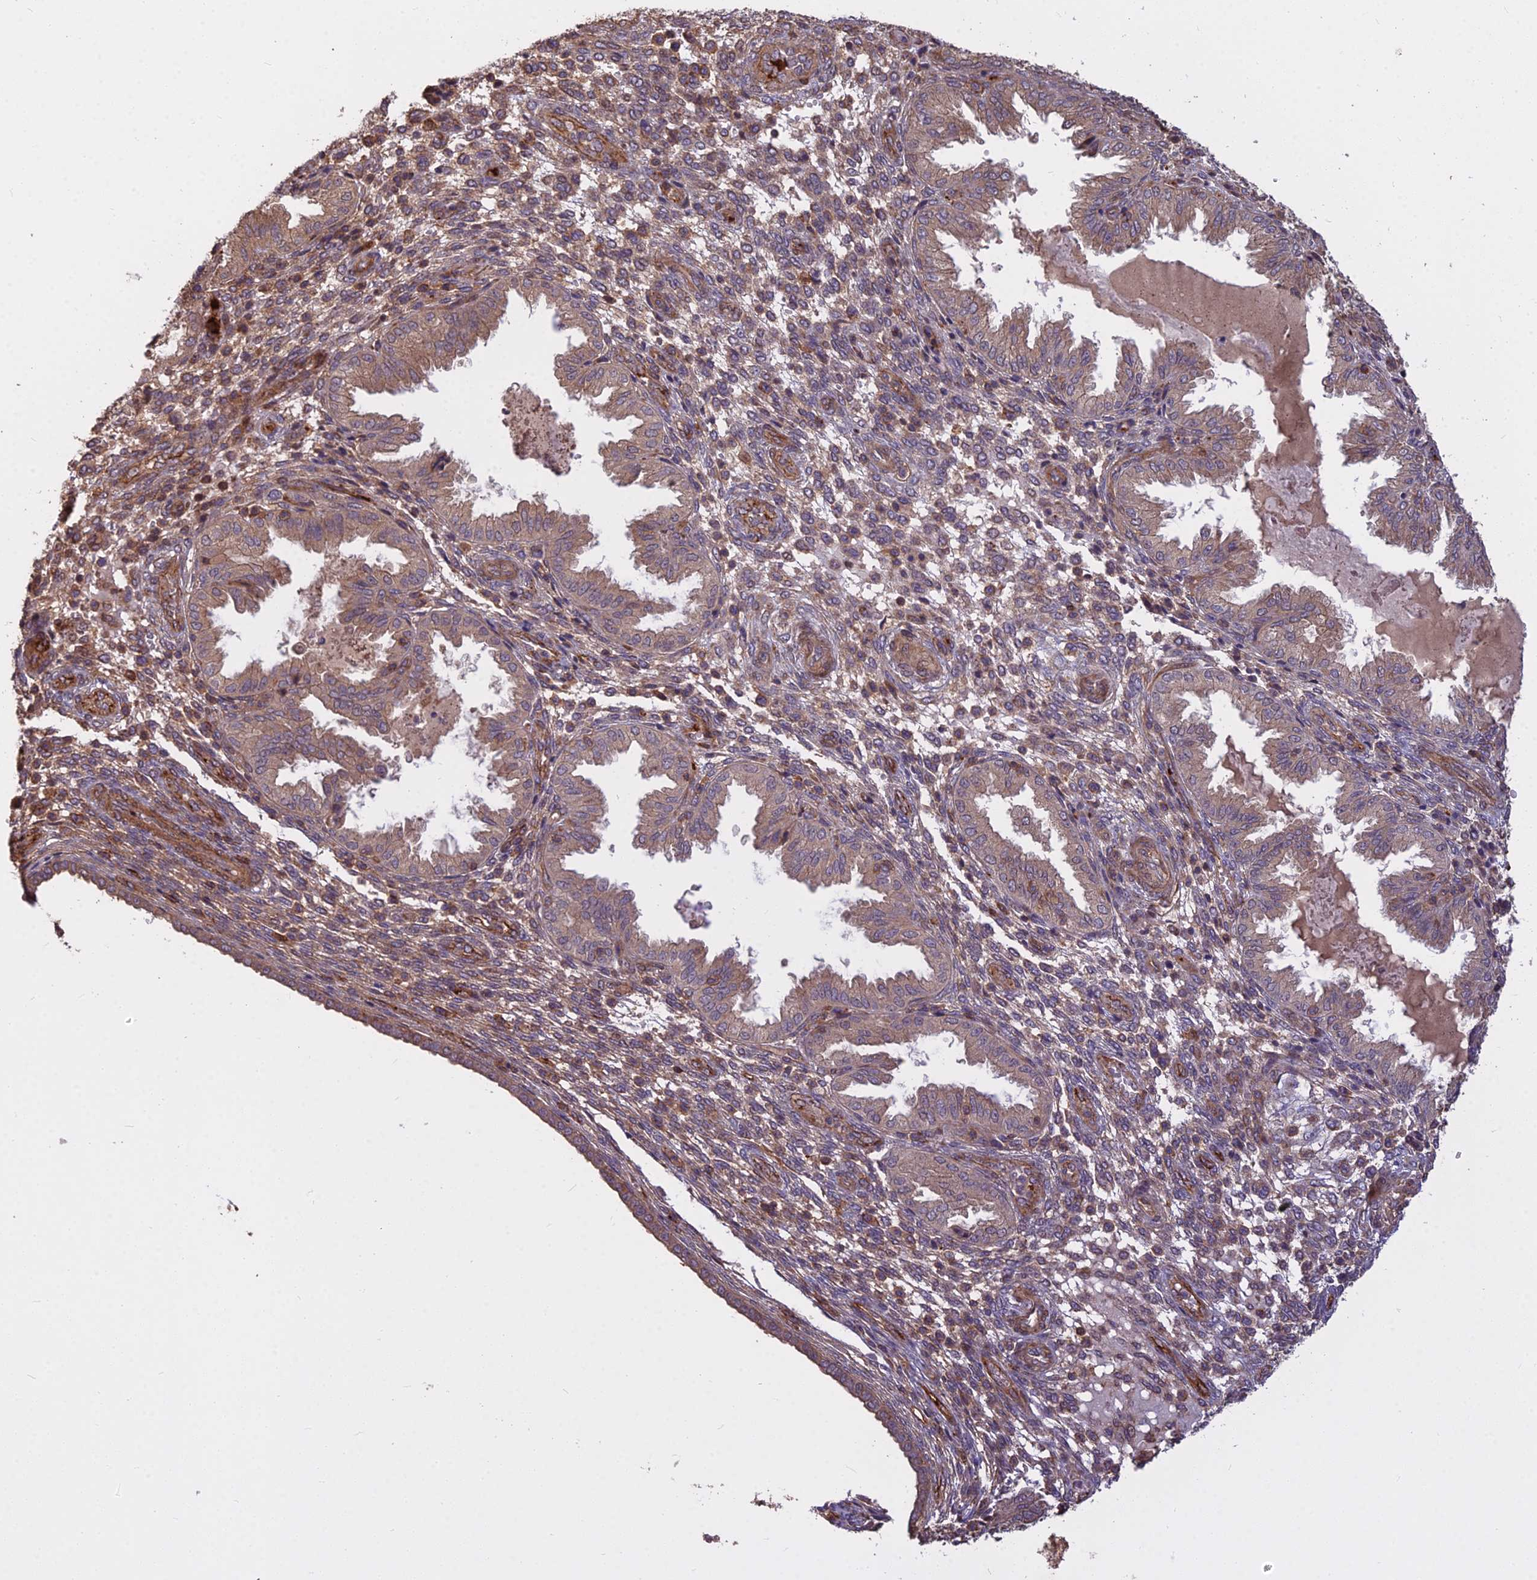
{"staining": {"intensity": "weak", "quantity": "25%-75%", "location": "cytoplasmic/membranous"}, "tissue": "endometrium", "cell_type": "Cells in endometrial stroma", "image_type": "normal", "snomed": [{"axis": "morphology", "description": "Normal tissue, NOS"}, {"axis": "topography", "description": "Endometrium"}], "caption": "Approximately 25%-75% of cells in endometrial stroma in unremarkable endometrium show weak cytoplasmic/membranous protein expression as visualized by brown immunohistochemical staining.", "gene": "TCEA3", "patient": {"sex": "female", "age": 33}}